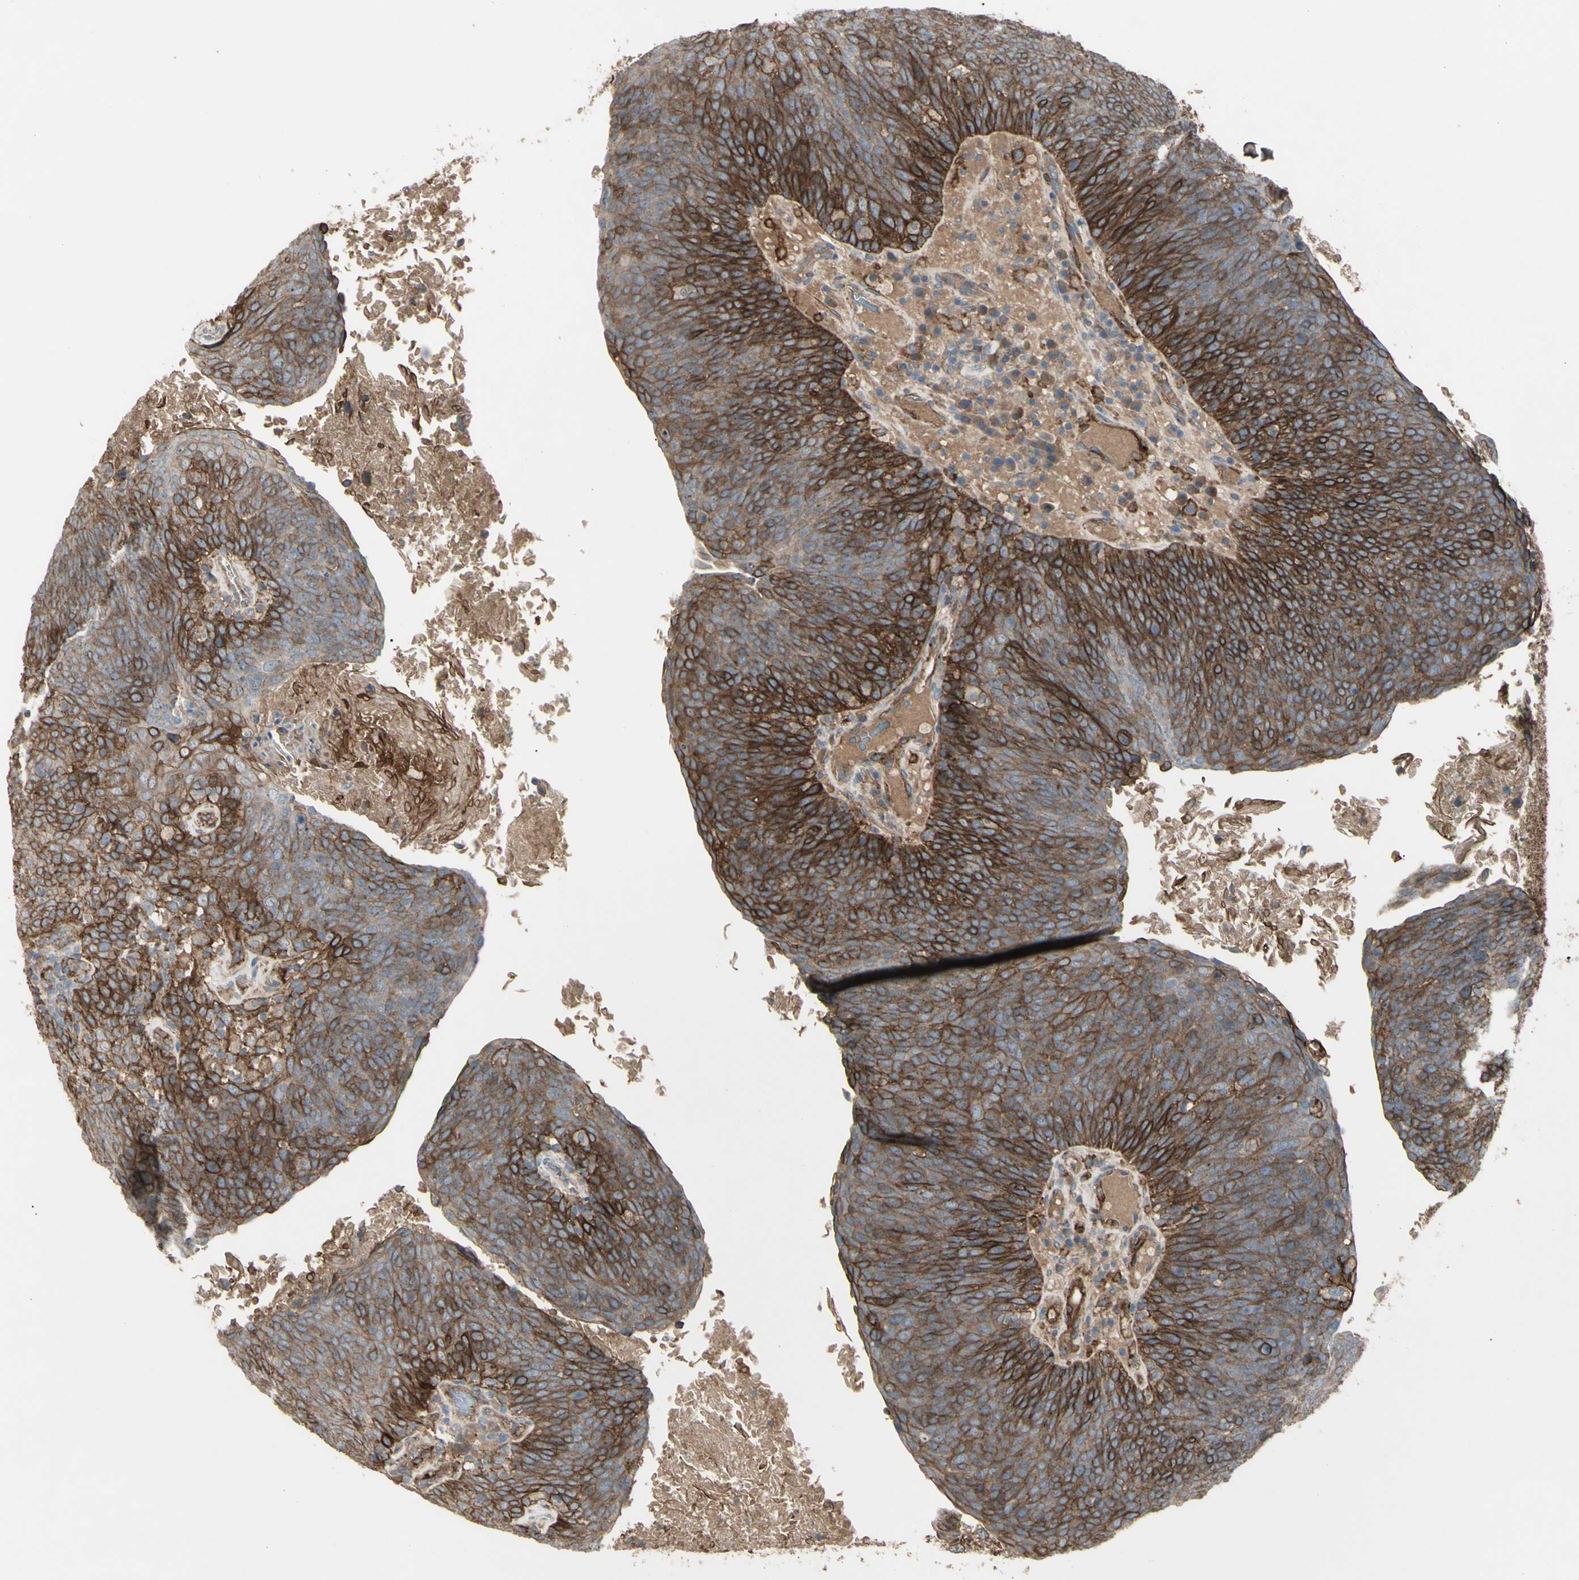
{"staining": {"intensity": "moderate", "quantity": "25%-75%", "location": "cytoplasmic/membranous"}, "tissue": "head and neck cancer", "cell_type": "Tumor cells", "image_type": "cancer", "snomed": [{"axis": "morphology", "description": "Squamous cell carcinoma, NOS"}, {"axis": "morphology", "description": "Squamous cell carcinoma, metastatic, NOS"}, {"axis": "topography", "description": "Lymph node"}, {"axis": "topography", "description": "Head-Neck"}], "caption": "Immunohistochemistry (IHC) (DAB (3,3'-diaminobenzidine)) staining of head and neck cancer (metastatic squamous cell carcinoma) exhibits moderate cytoplasmic/membranous protein staining in about 25%-75% of tumor cells.", "gene": "CD276", "patient": {"sex": "male", "age": 62}}